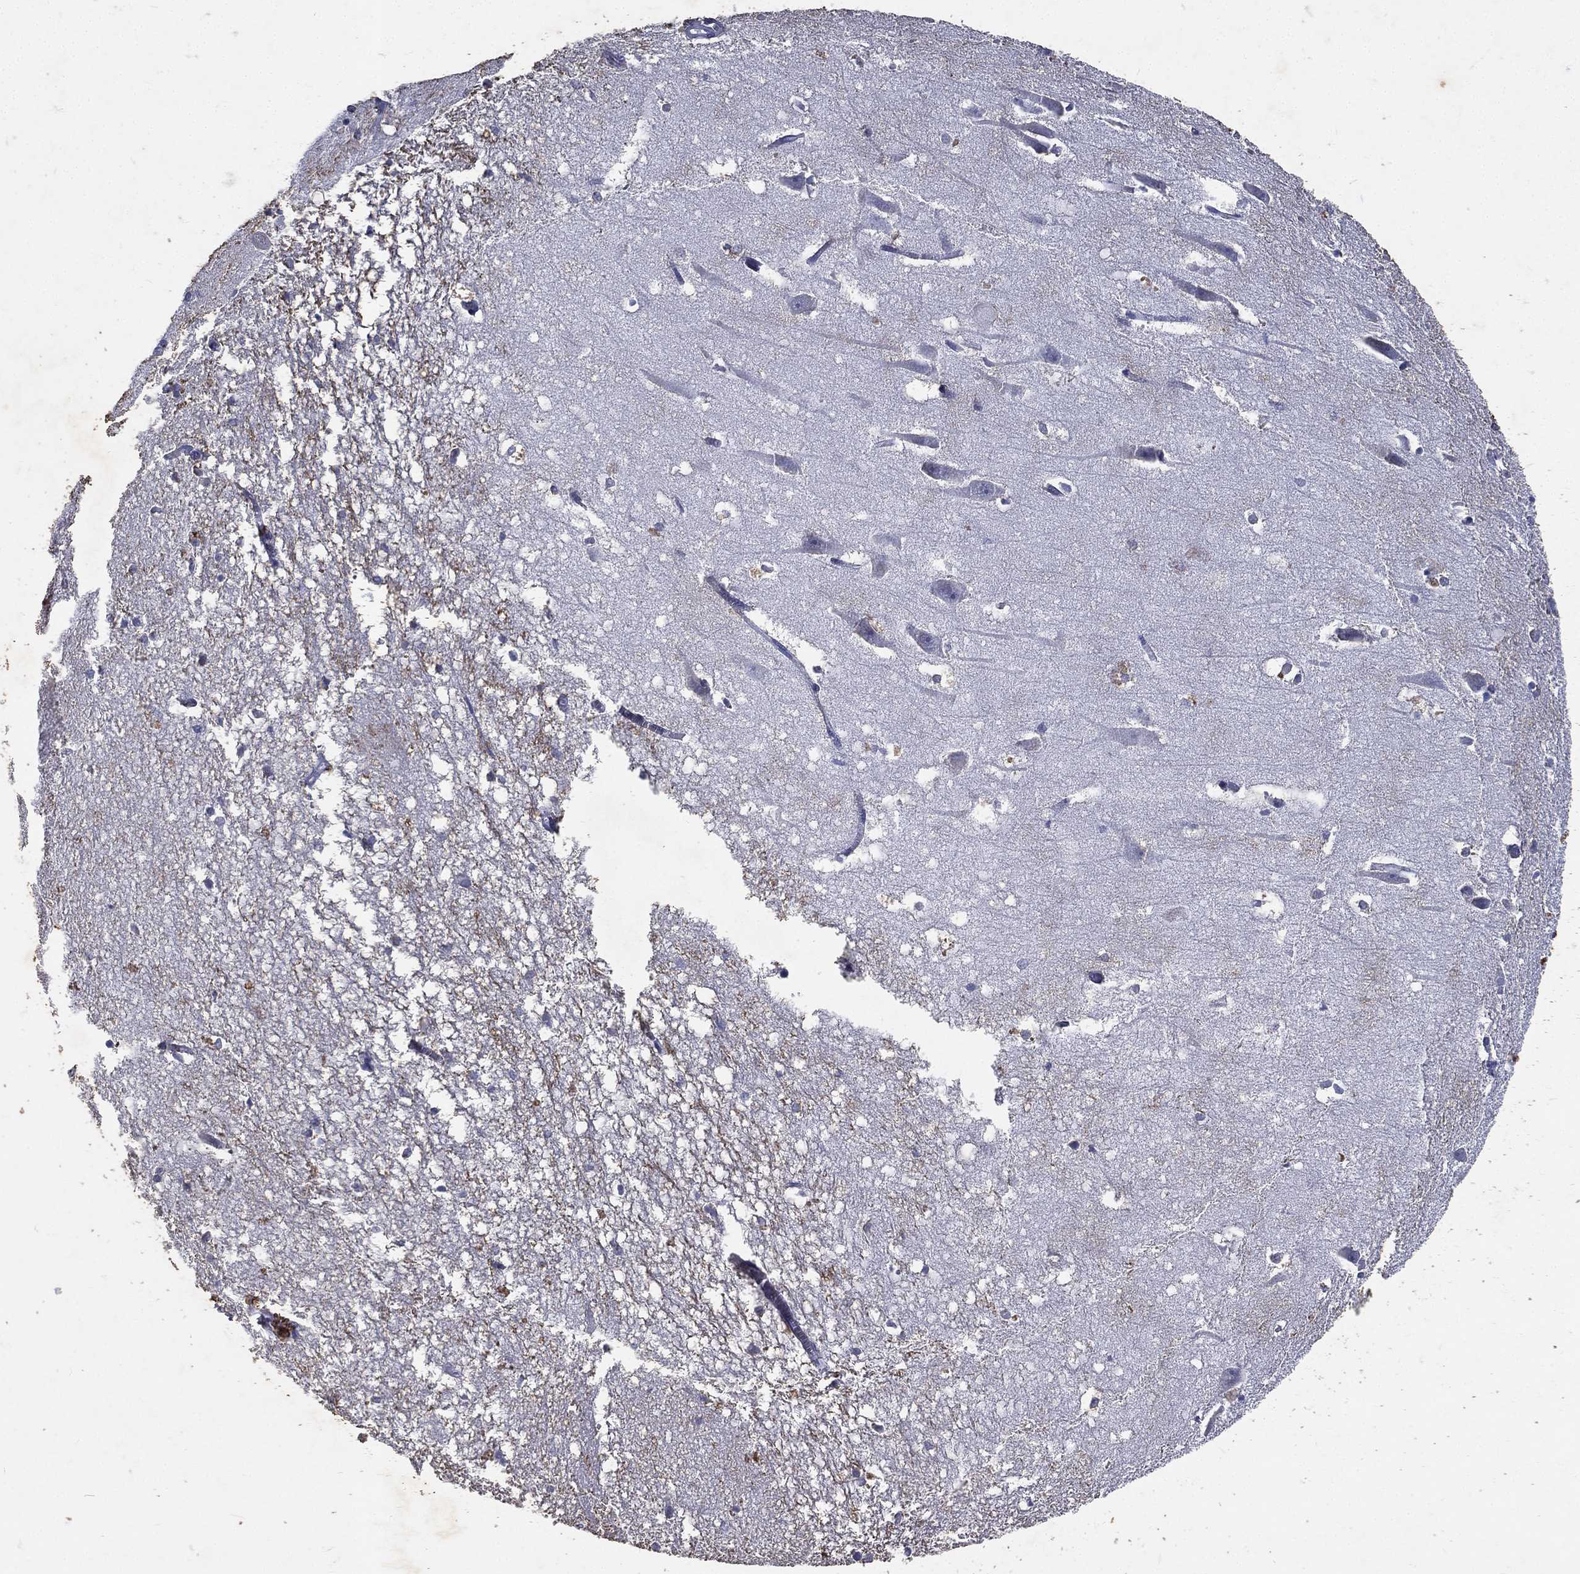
{"staining": {"intensity": "negative", "quantity": "none", "location": "none"}, "tissue": "hippocampus", "cell_type": "Glial cells", "image_type": "normal", "snomed": [{"axis": "morphology", "description": "Normal tissue, NOS"}, {"axis": "topography", "description": "Lateral ventricle wall"}, {"axis": "topography", "description": "Hippocampus"}], "caption": "This is an immunohistochemistry image of unremarkable human hippocampus. There is no positivity in glial cells.", "gene": "SLC34A2", "patient": {"sex": "female", "age": 63}}